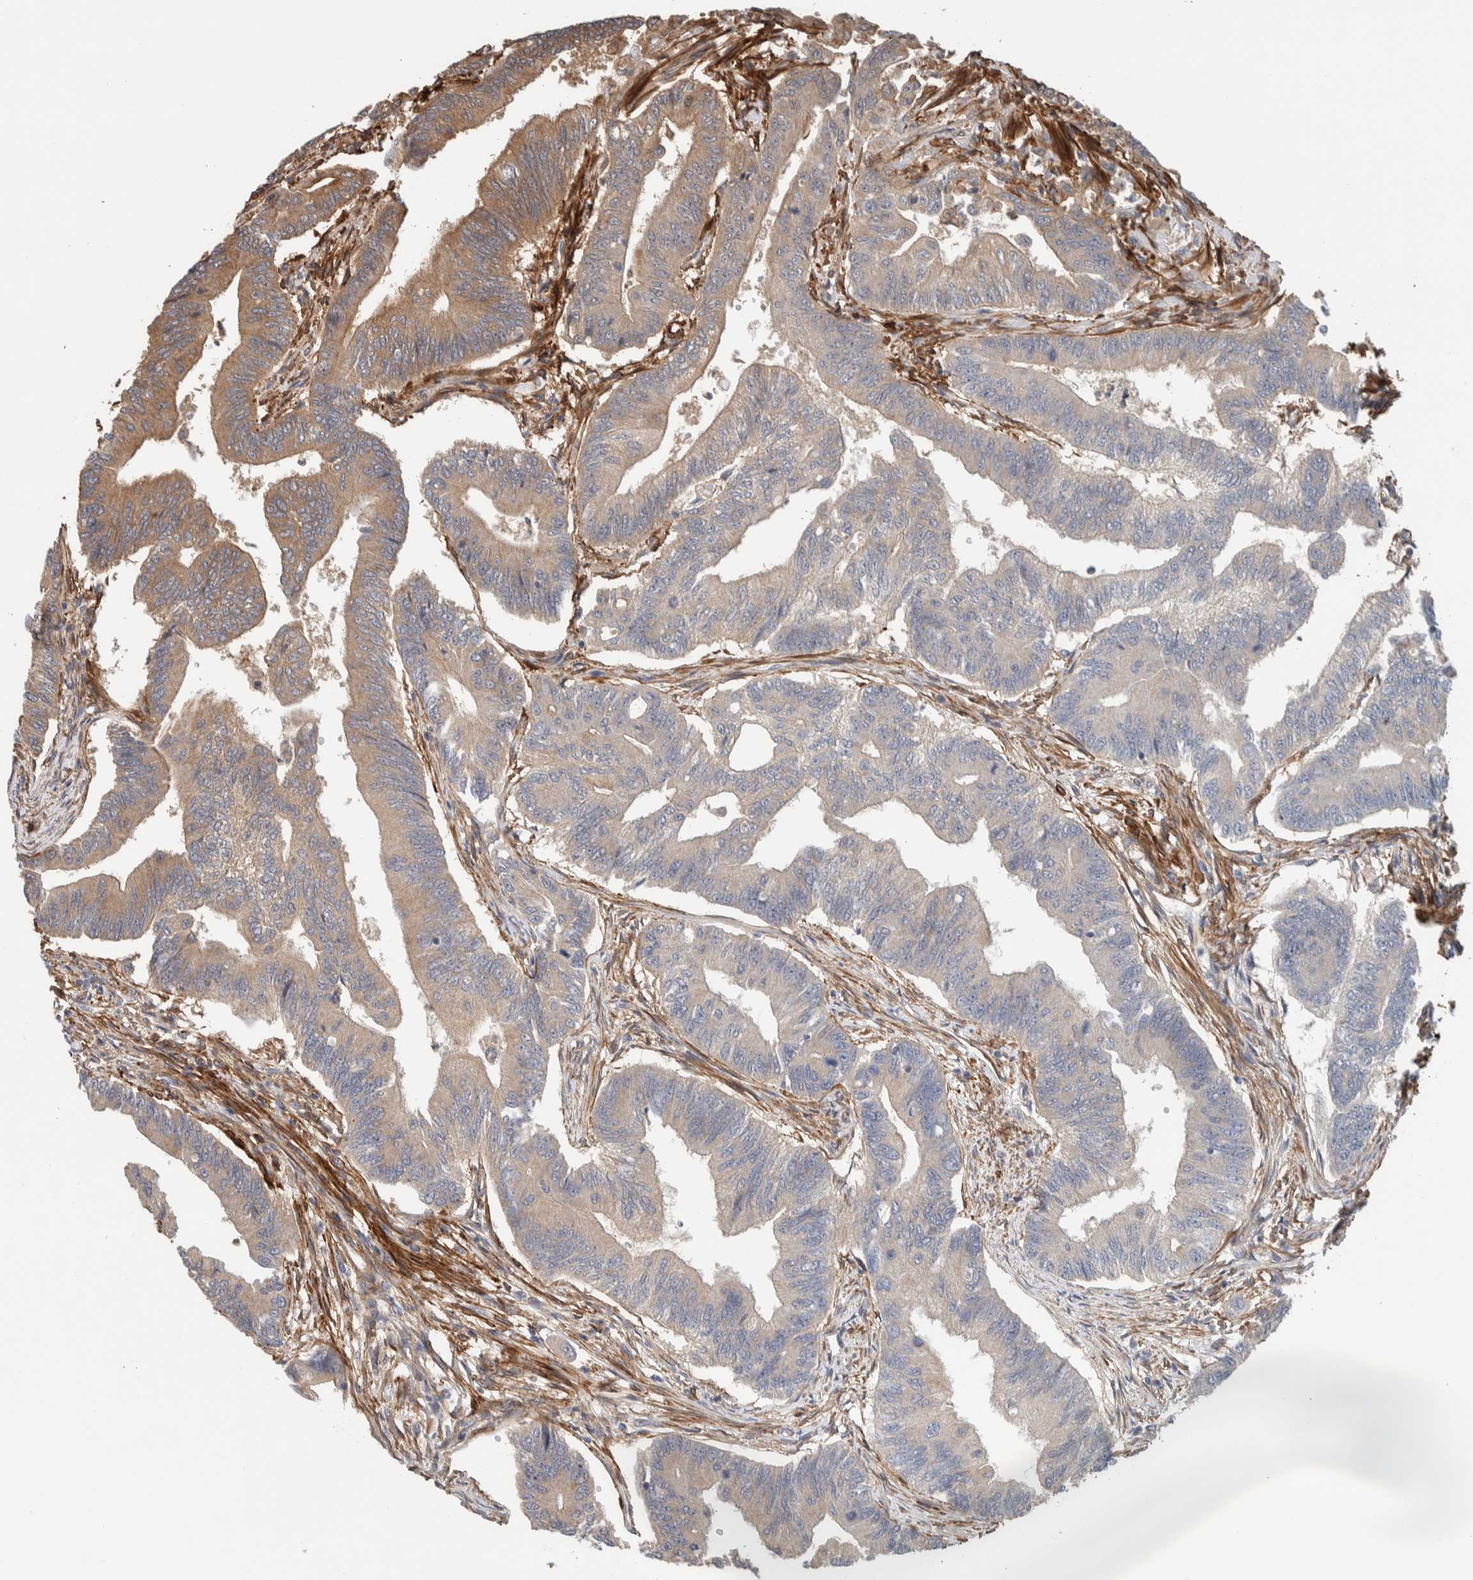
{"staining": {"intensity": "moderate", "quantity": "25%-75%", "location": "cytoplasmic/membranous"}, "tissue": "colorectal cancer", "cell_type": "Tumor cells", "image_type": "cancer", "snomed": [{"axis": "morphology", "description": "Adenoma, NOS"}, {"axis": "morphology", "description": "Adenocarcinoma, NOS"}, {"axis": "topography", "description": "Colon"}], "caption": "The immunohistochemical stain labels moderate cytoplasmic/membranous positivity in tumor cells of colorectal cancer (adenoma) tissue. (DAB = brown stain, brightfield microscopy at high magnification).", "gene": "SYNRG", "patient": {"sex": "male", "age": 79}}